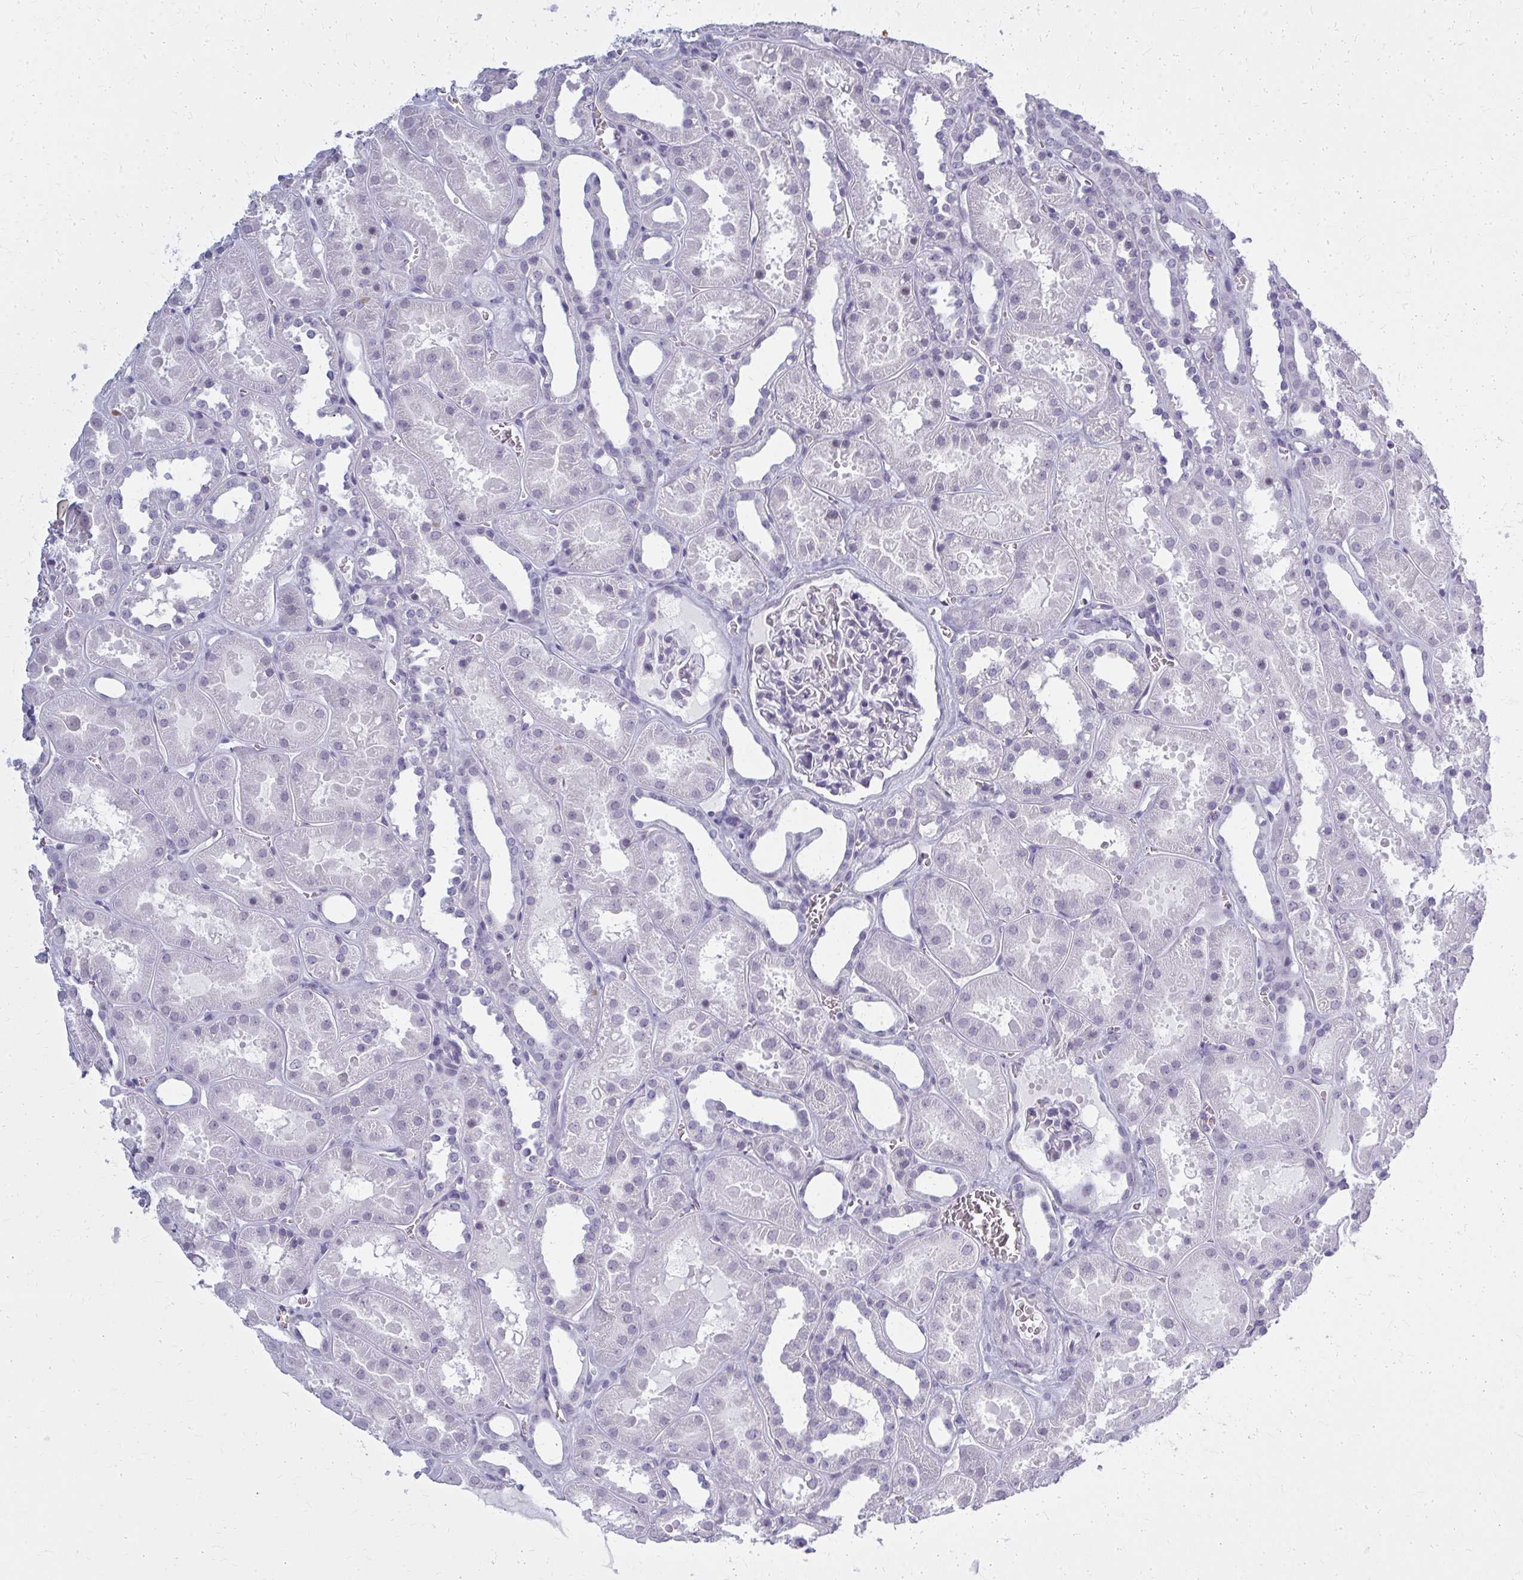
{"staining": {"intensity": "negative", "quantity": "none", "location": "none"}, "tissue": "kidney", "cell_type": "Cells in glomeruli", "image_type": "normal", "snomed": [{"axis": "morphology", "description": "Normal tissue, NOS"}, {"axis": "topography", "description": "Kidney"}], "caption": "DAB immunohistochemical staining of normal kidney reveals no significant positivity in cells in glomeruli. Brightfield microscopy of immunohistochemistry (IHC) stained with DAB (brown) and hematoxylin (blue), captured at high magnification.", "gene": "CASQ2", "patient": {"sex": "female", "age": 41}}